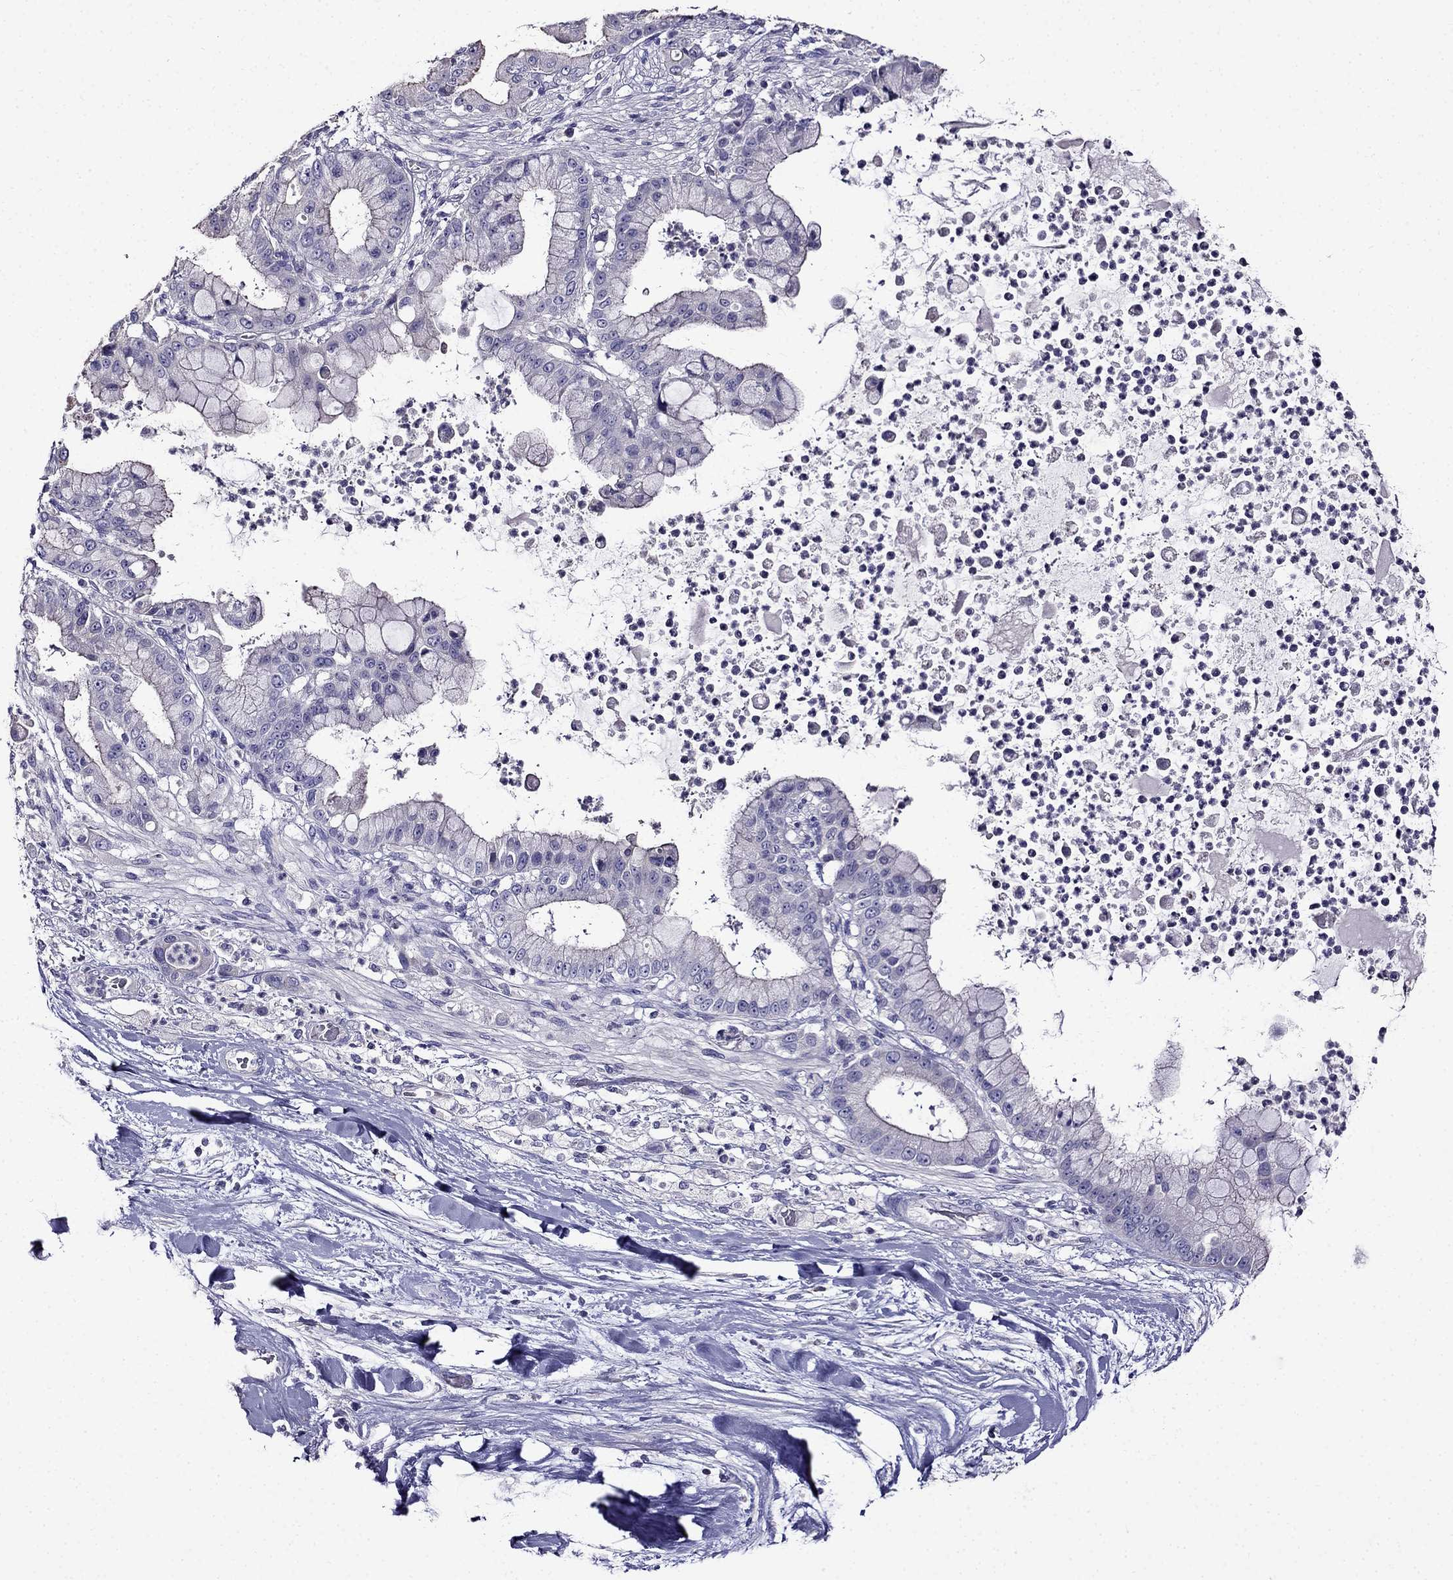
{"staining": {"intensity": "negative", "quantity": "none", "location": "none"}, "tissue": "liver cancer", "cell_type": "Tumor cells", "image_type": "cancer", "snomed": [{"axis": "morphology", "description": "Cholangiocarcinoma"}, {"axis": "topography", "description": "Liver"}], "caption": "DAB (3,3'-diaminobenzidine) immunohistochemical staining of human cholangiocarcinoma (liver) demonstrates no significant positivity in tumor cells.", "gene": "TMEM266", "patient": {"sex": "female", "age": 54}}